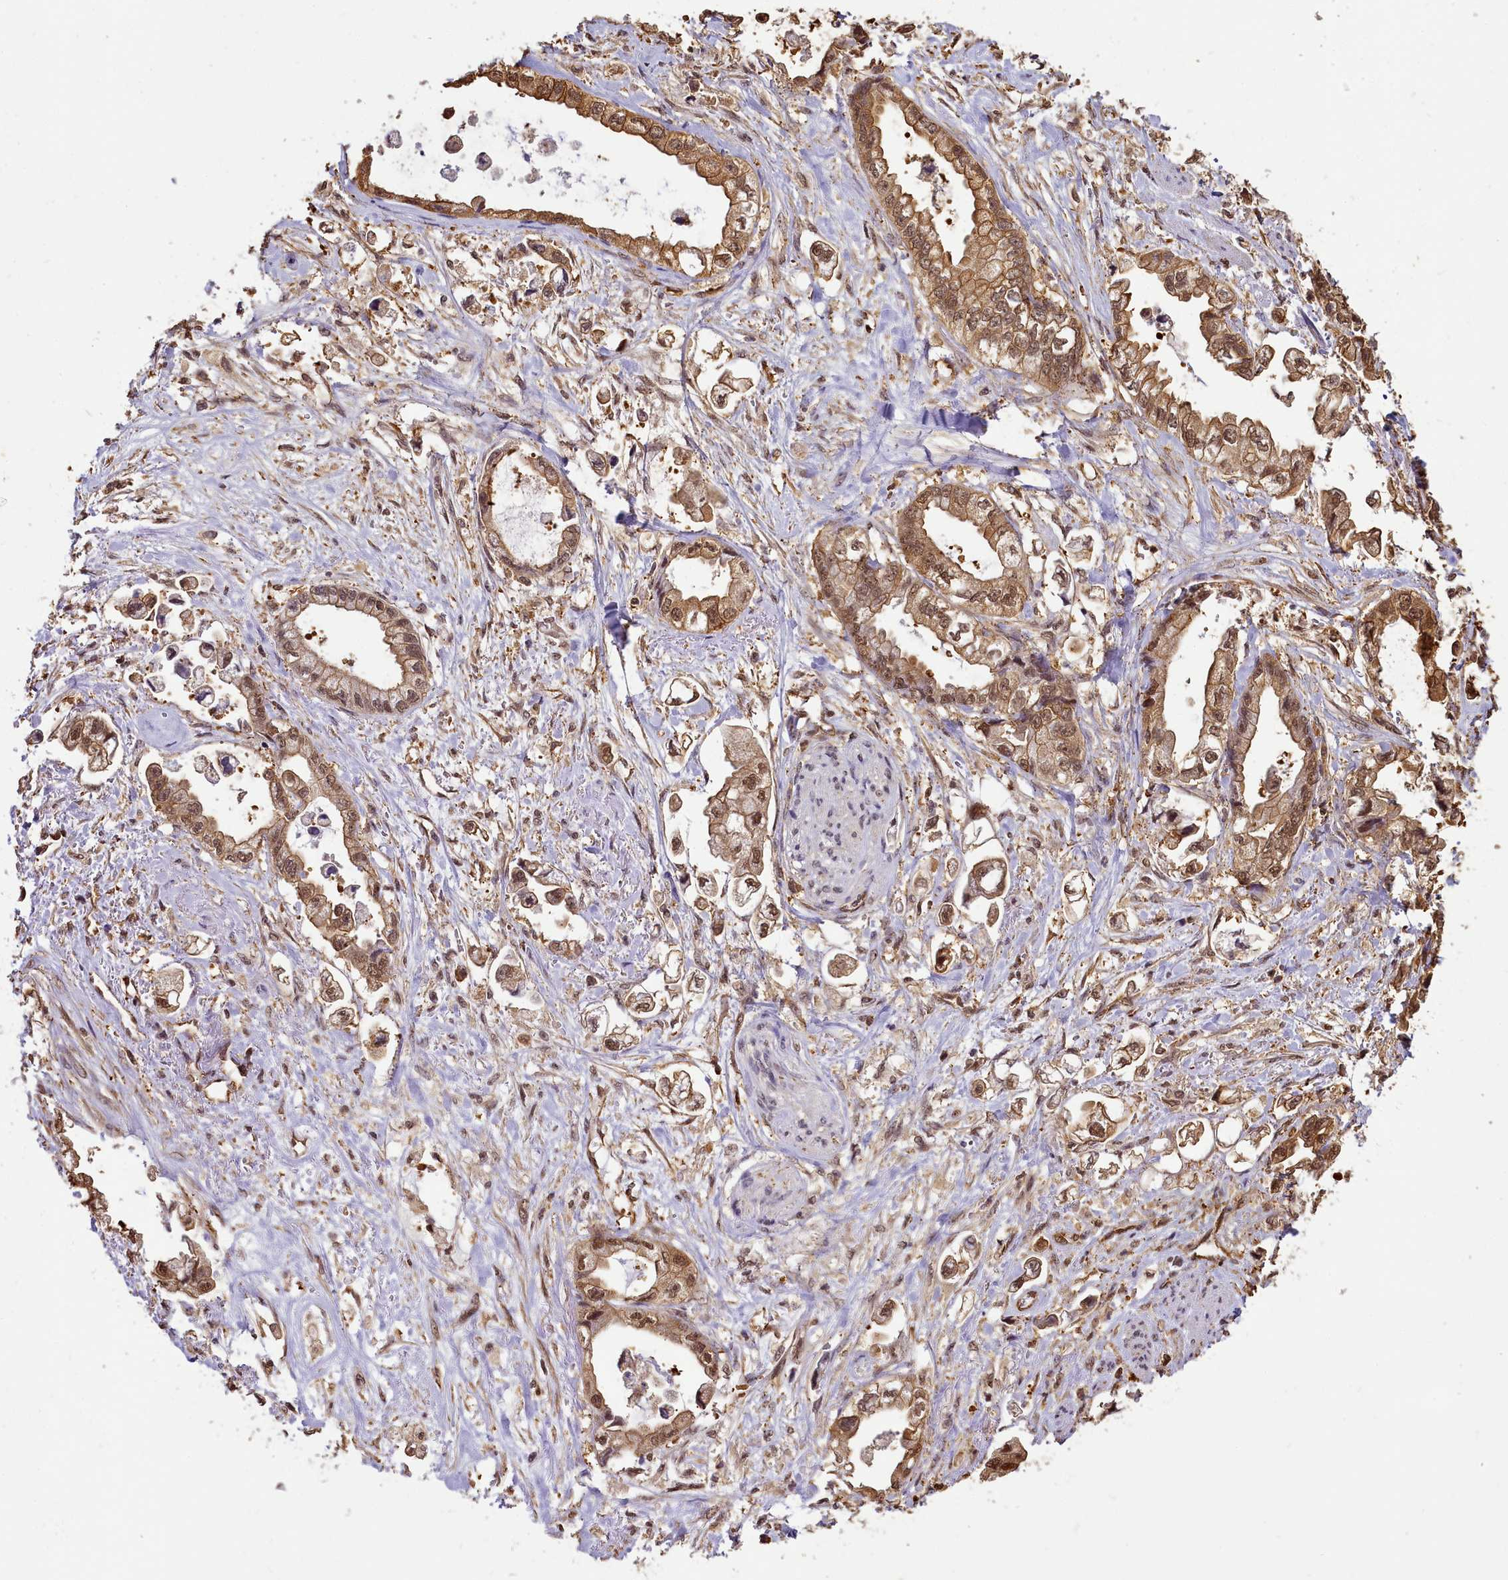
{"staining": {"intensity": "moderate", "quantity": ">75%", "location": "cytoplasmic/membranous,nuclear"}, "tissue": "stomach cancer", "cell_type": "Tumor cells", "image_type": "cancer", "snomed": [{"axis": "morphology", "description": "Adenocarcinoma, NOS"}, {"axis": "topography", "description": "Stomach"}], "caption": "Moderate cytoplasmic/membranous and nuclear protein expression is appreciated in approximately >75% of tumor cells in adenocarcinoma (stomach). Nuclei are stained in blue.", "gene": "PPP4C", "patient": {"sex": "male", "age": 62}}